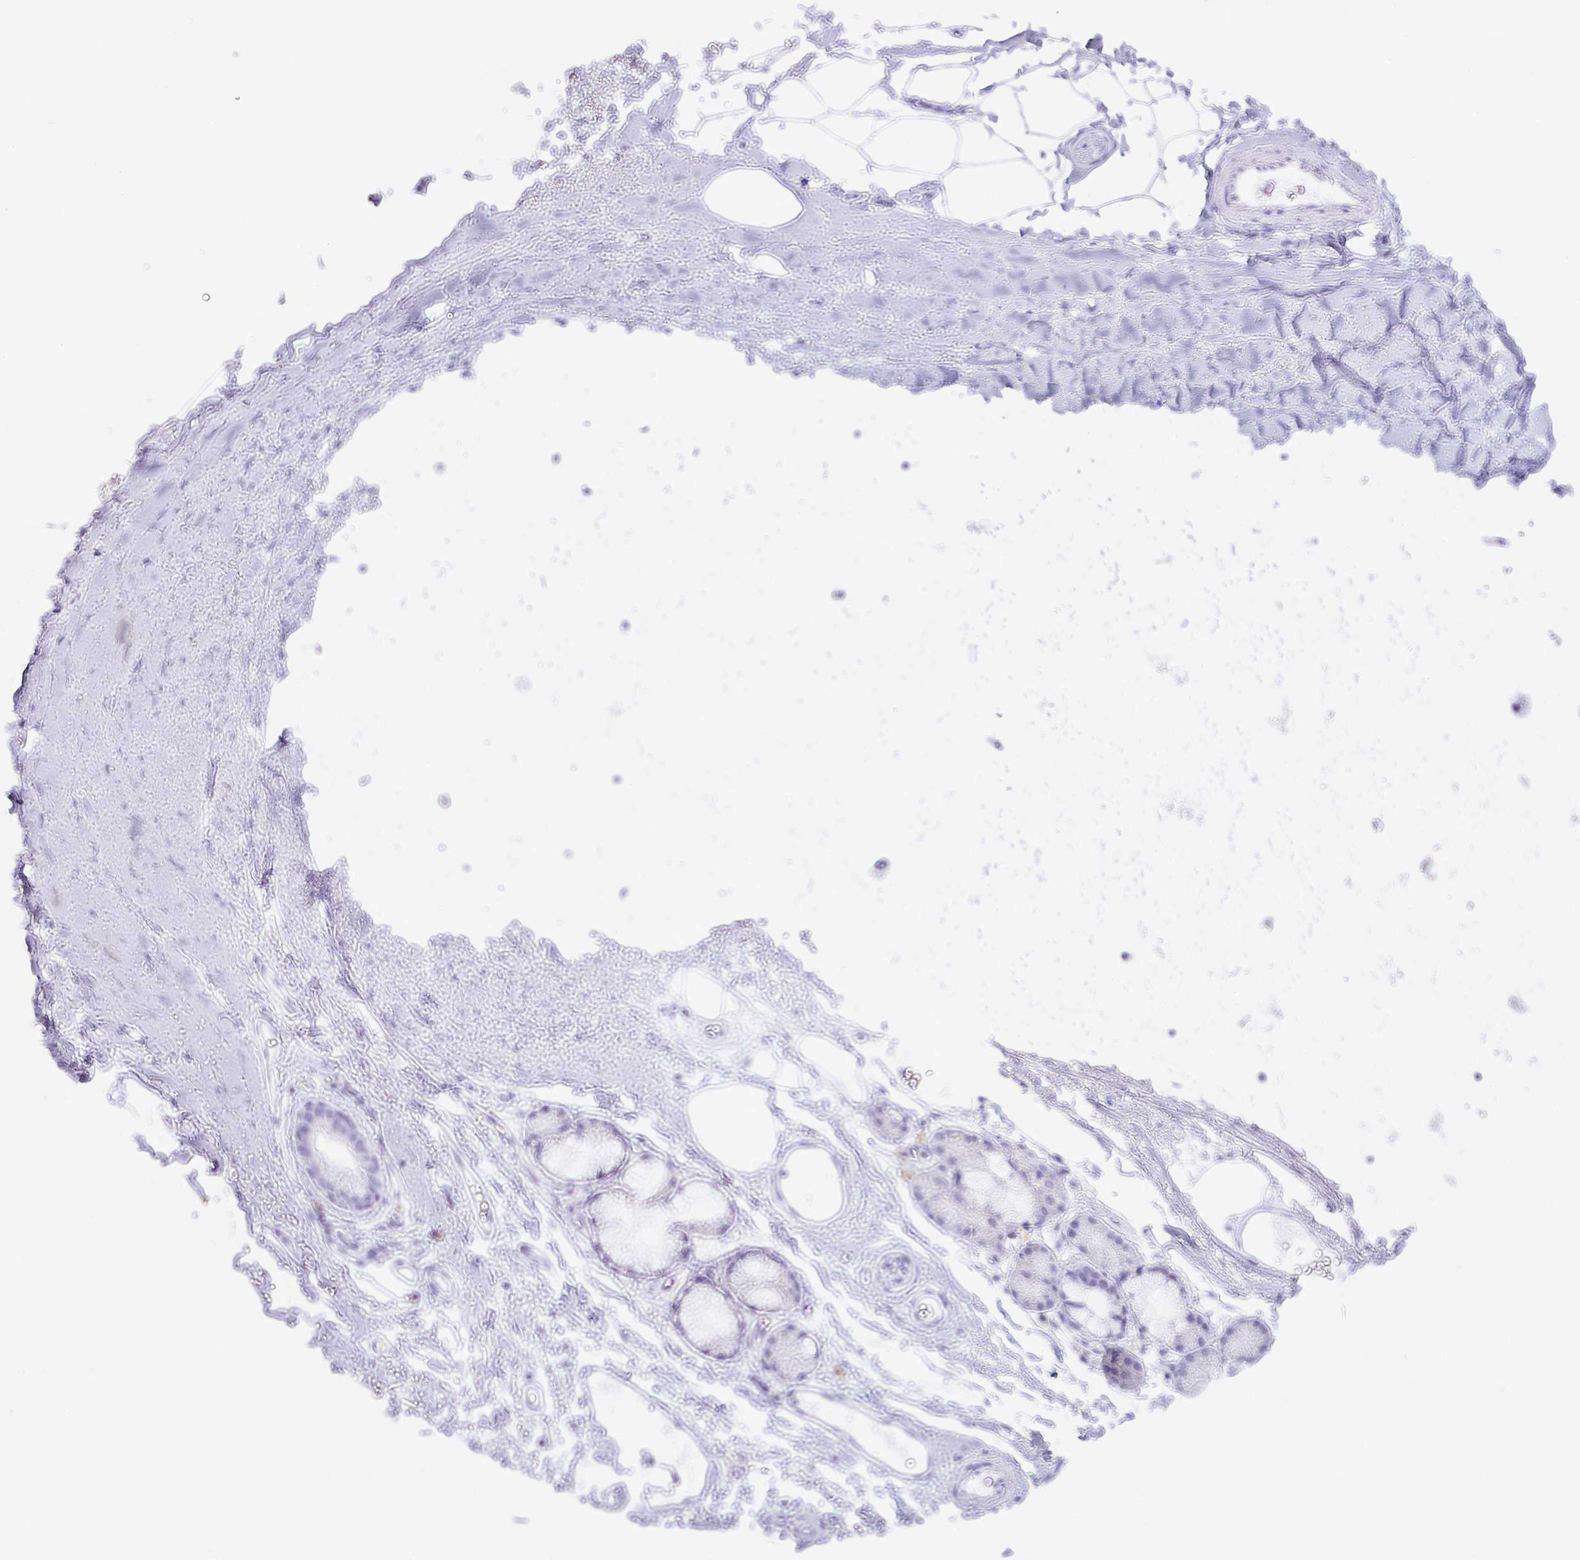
{"staining": {"intensity": "negative", "quantity": "none", "location": "none"}, "tissue": "adipose tissue", "cell_type": "Adipocytes", "image_type": "normal", "snomed": [{"axis": "morphology", "description": "Normal tissue, NOS"}, {"axis": "topography", "description": "Cartilage tissue"}, {"axis": "topography", "description": "Bronchus"}], "caption": "A high-resolution photomicrograph shows IHC staining of unremarkable adipose tissue, which displays no significant expression in adipocytes.", "gene": "PGA3", "patient": {"sex": "female", "age": 72}}